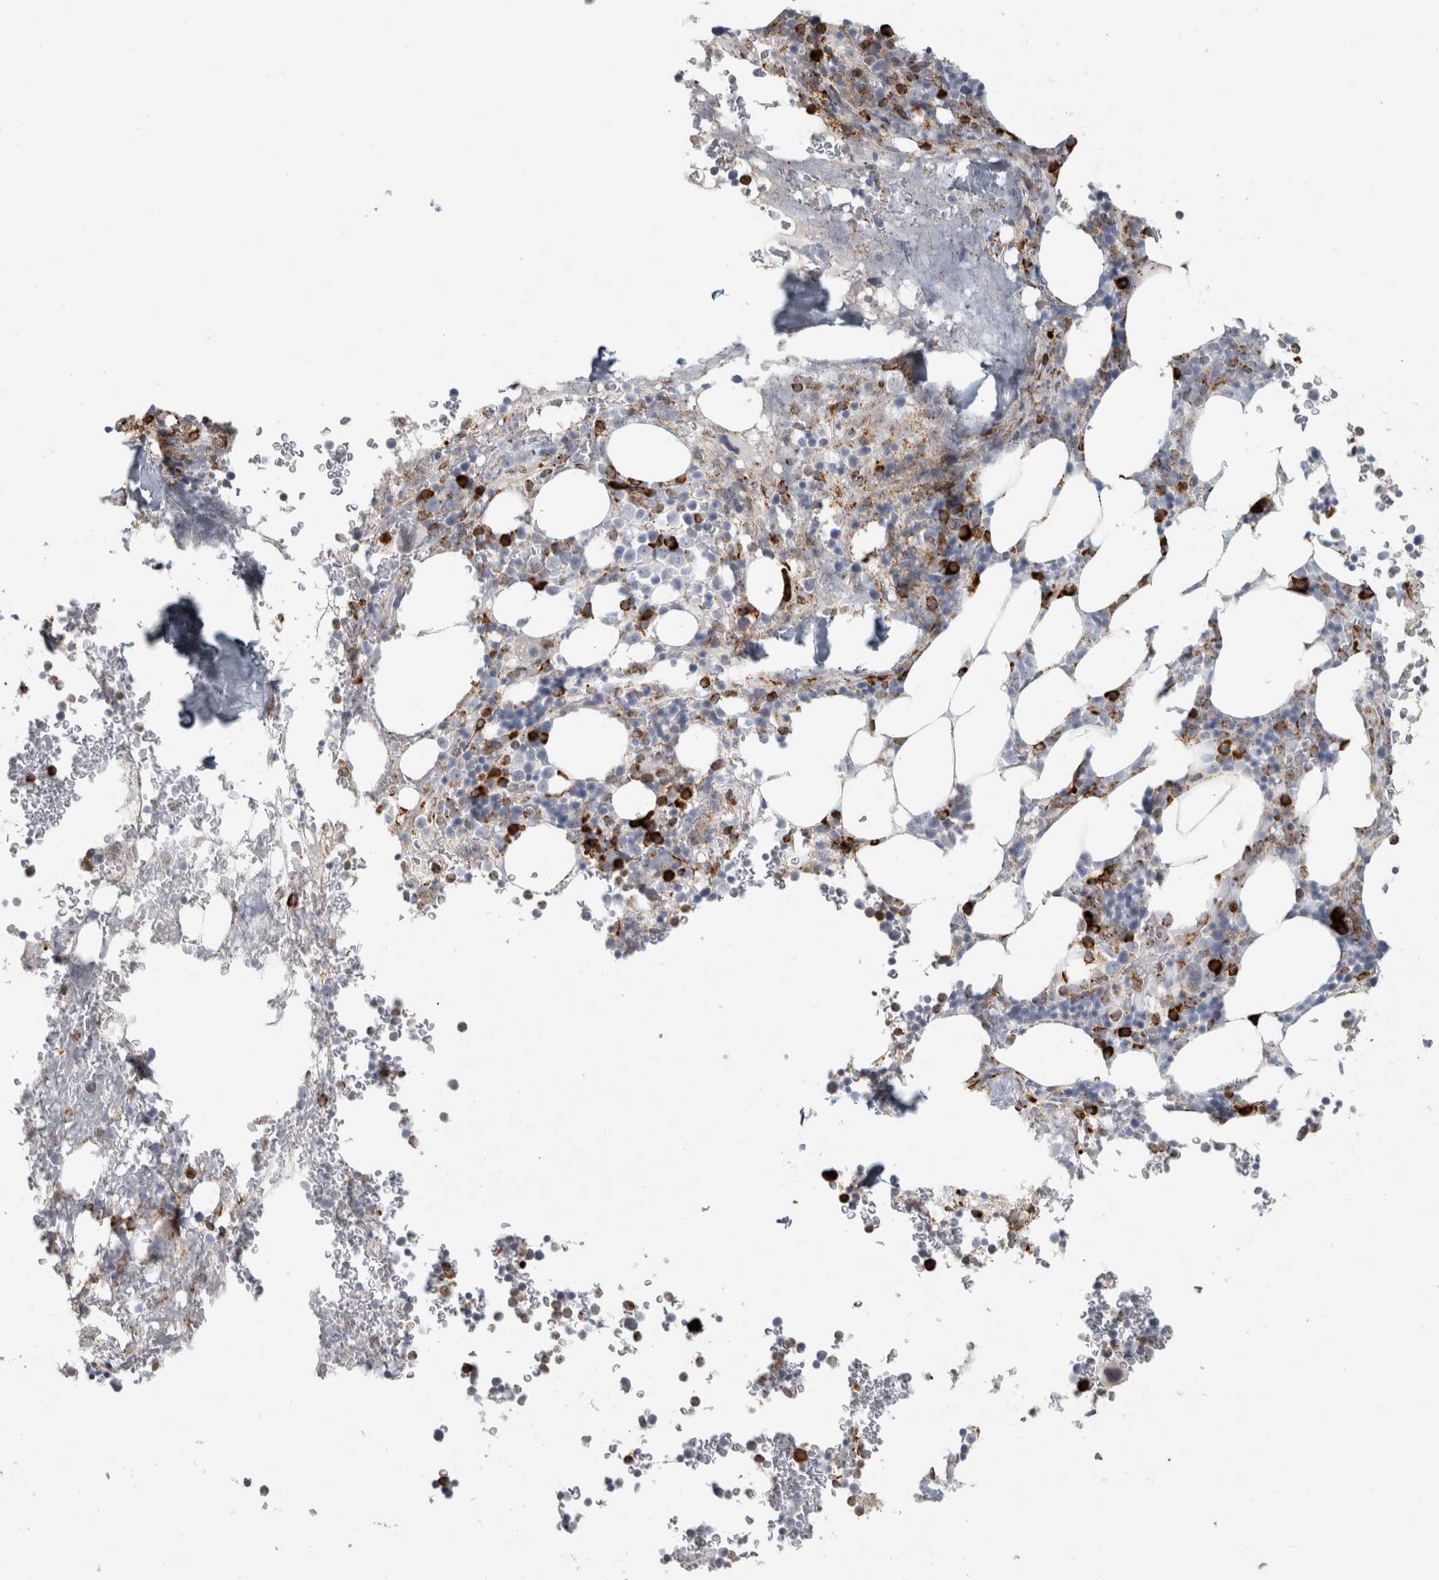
{"staining": {"intensity": "strong", "quantity": "<25%", "location": "cytoplasmic/membranous"}, "tissue": "bone marrow", "cell_type": "Hematopoietic cells", "image_type": "normal", "snomed": [{"axis": "morphology", "description": "Normal tissue, NOS"}, {"axis": "topography", "description": "Bone marrow"}], "caption": "A brown stain shows strong cytoplasmic/membranous positivity of a protein in hematopoietic cells of unremarkable bone marrow. (DAB IHC with brightfield microscopy, high magnification).", "gene": "OSTN", "patient": {"sex": "male", "age": 58}}